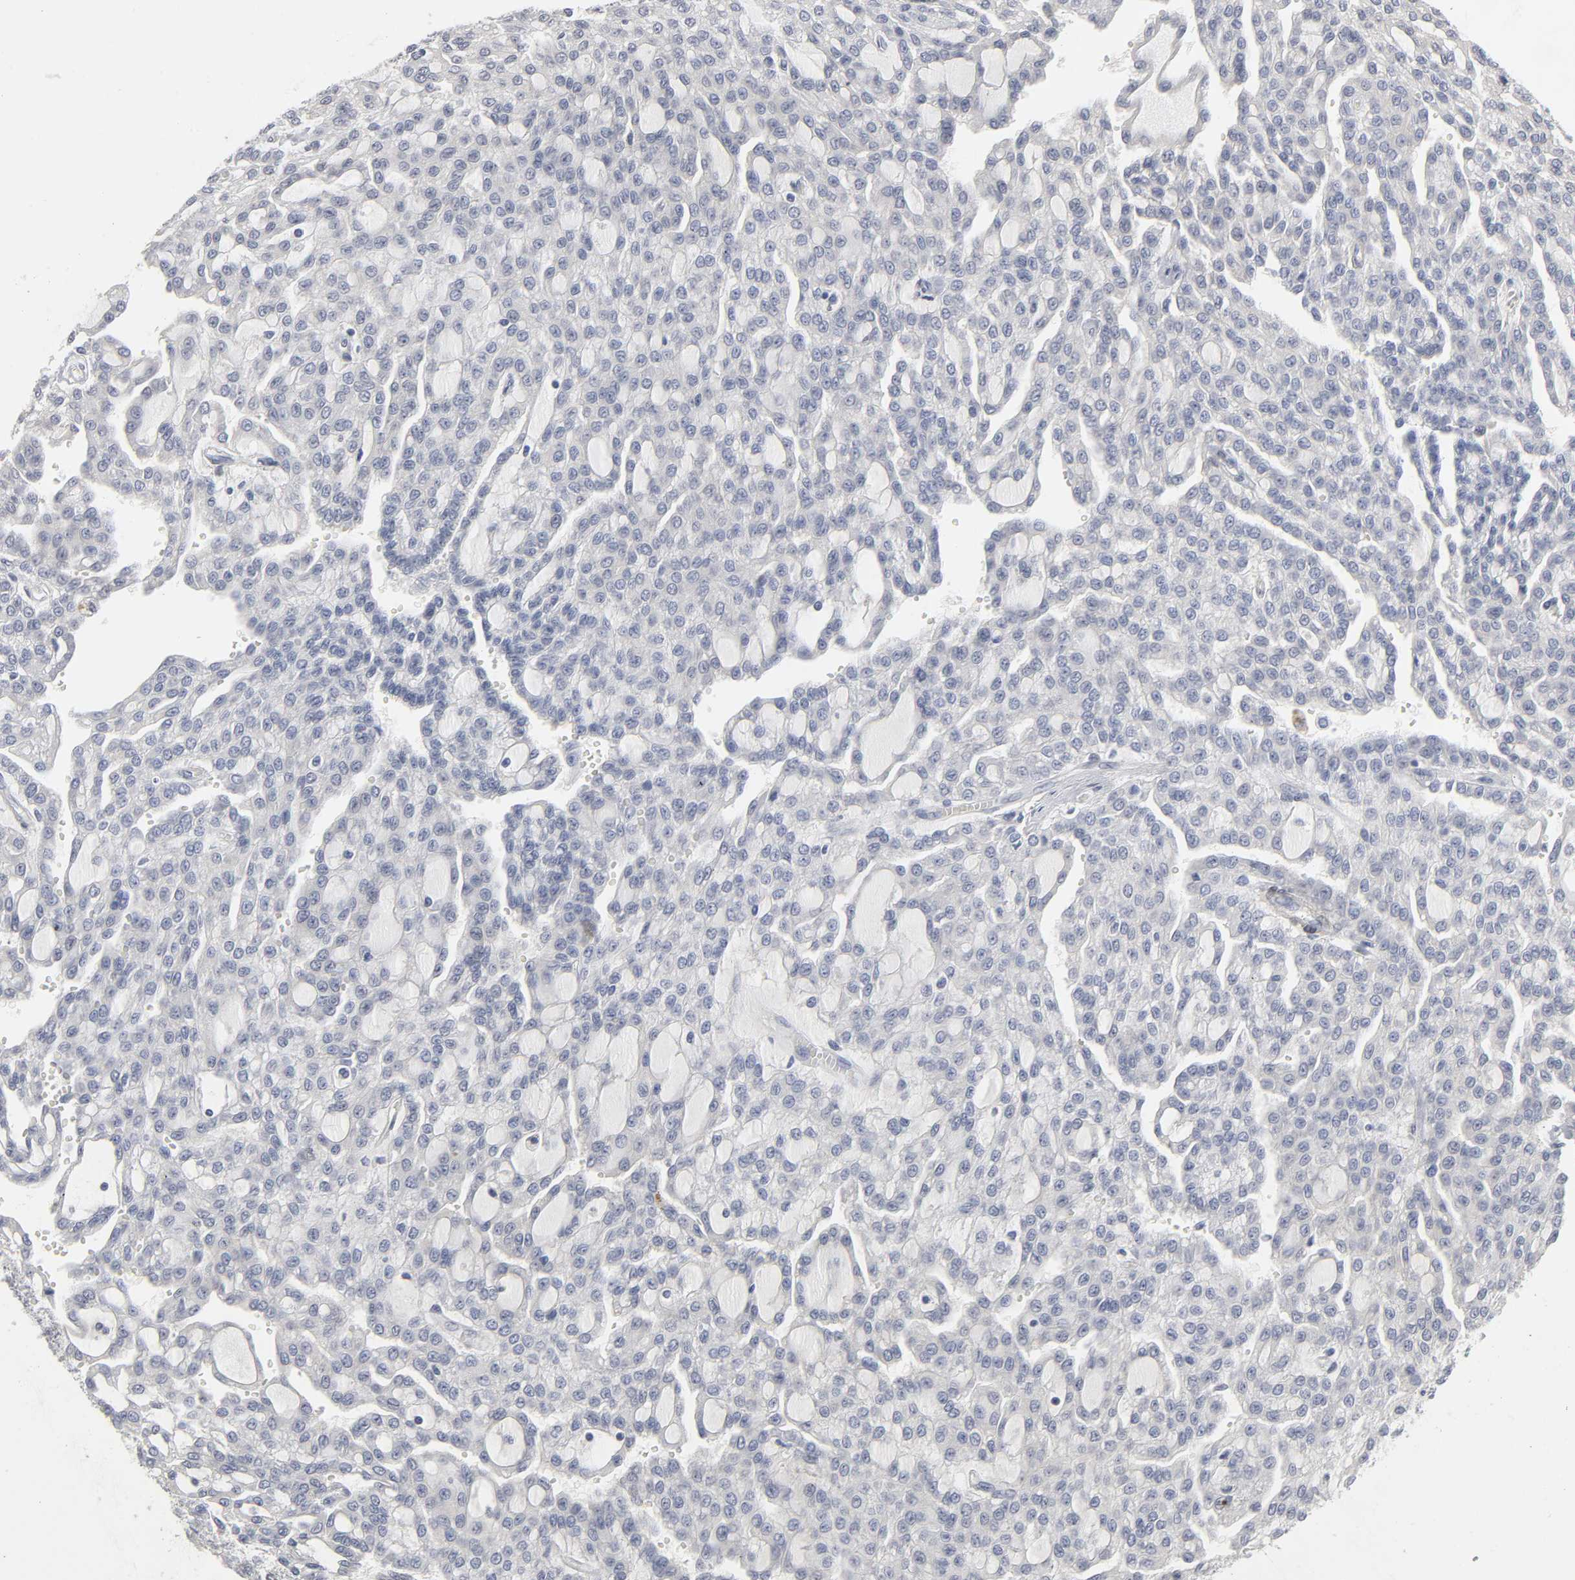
{"staining": {"intensity": "negative", "quantity": "none", "location": "none"}, "tissue": "renal cancer", "cell_type": "Tumor cells", "image_type": "cancer", "snomed": [{"axis": "morphology", "description": "Adenocarcinoma, NOS"}, {"axis": "topography", "description": "Kidney"}], "caption": "A micrograph of renal cancer (adenocarcinoma) stained for a protein demonstrates no brown staining in tumor cells.", "gene": "PDLIM3", "patient": {"sex": "male", "age": 63}}